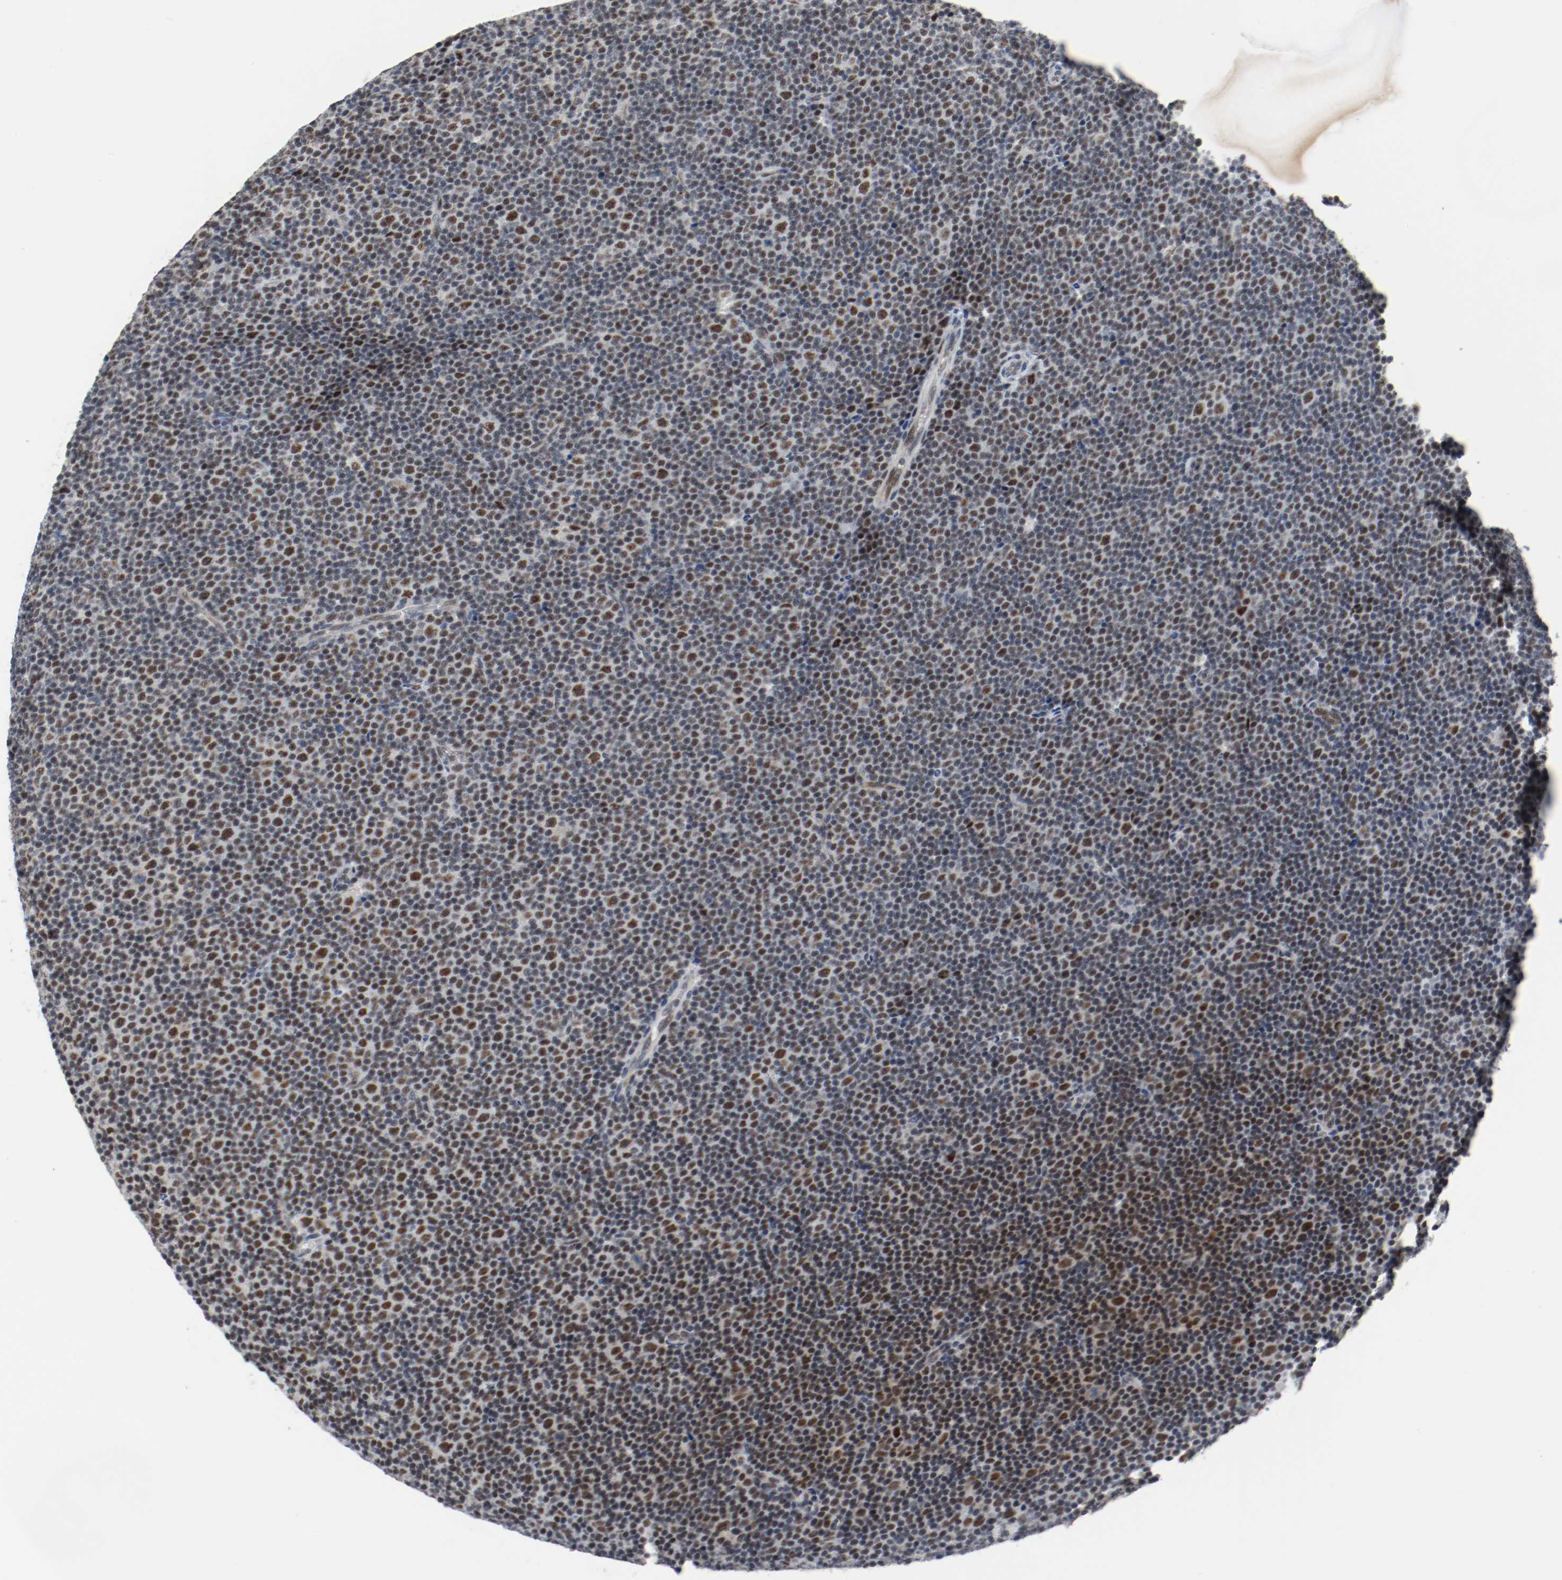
{"staining": {"intensity": "moderate", "quantity": "<25%", "location": "nuclear"}, "tissue": "lymphoma", "cell_type": "Tumor cells", "image_type": "cancer", "snomed": [{"axis": "morphology", "description": "Malignant lymphoma, non-Hodgkin's type, Low grade"}, {"axis": "topography", "description": "Lymph node"}], "caption": "Immunohistochemistry of lymphoma reveals low levels of moderate nuclear positivity in about <25% of tumor cells. Nuclei are stained in blue.", "gene": "ASH1L", "patient": {"sex": "female", "age": 67}}